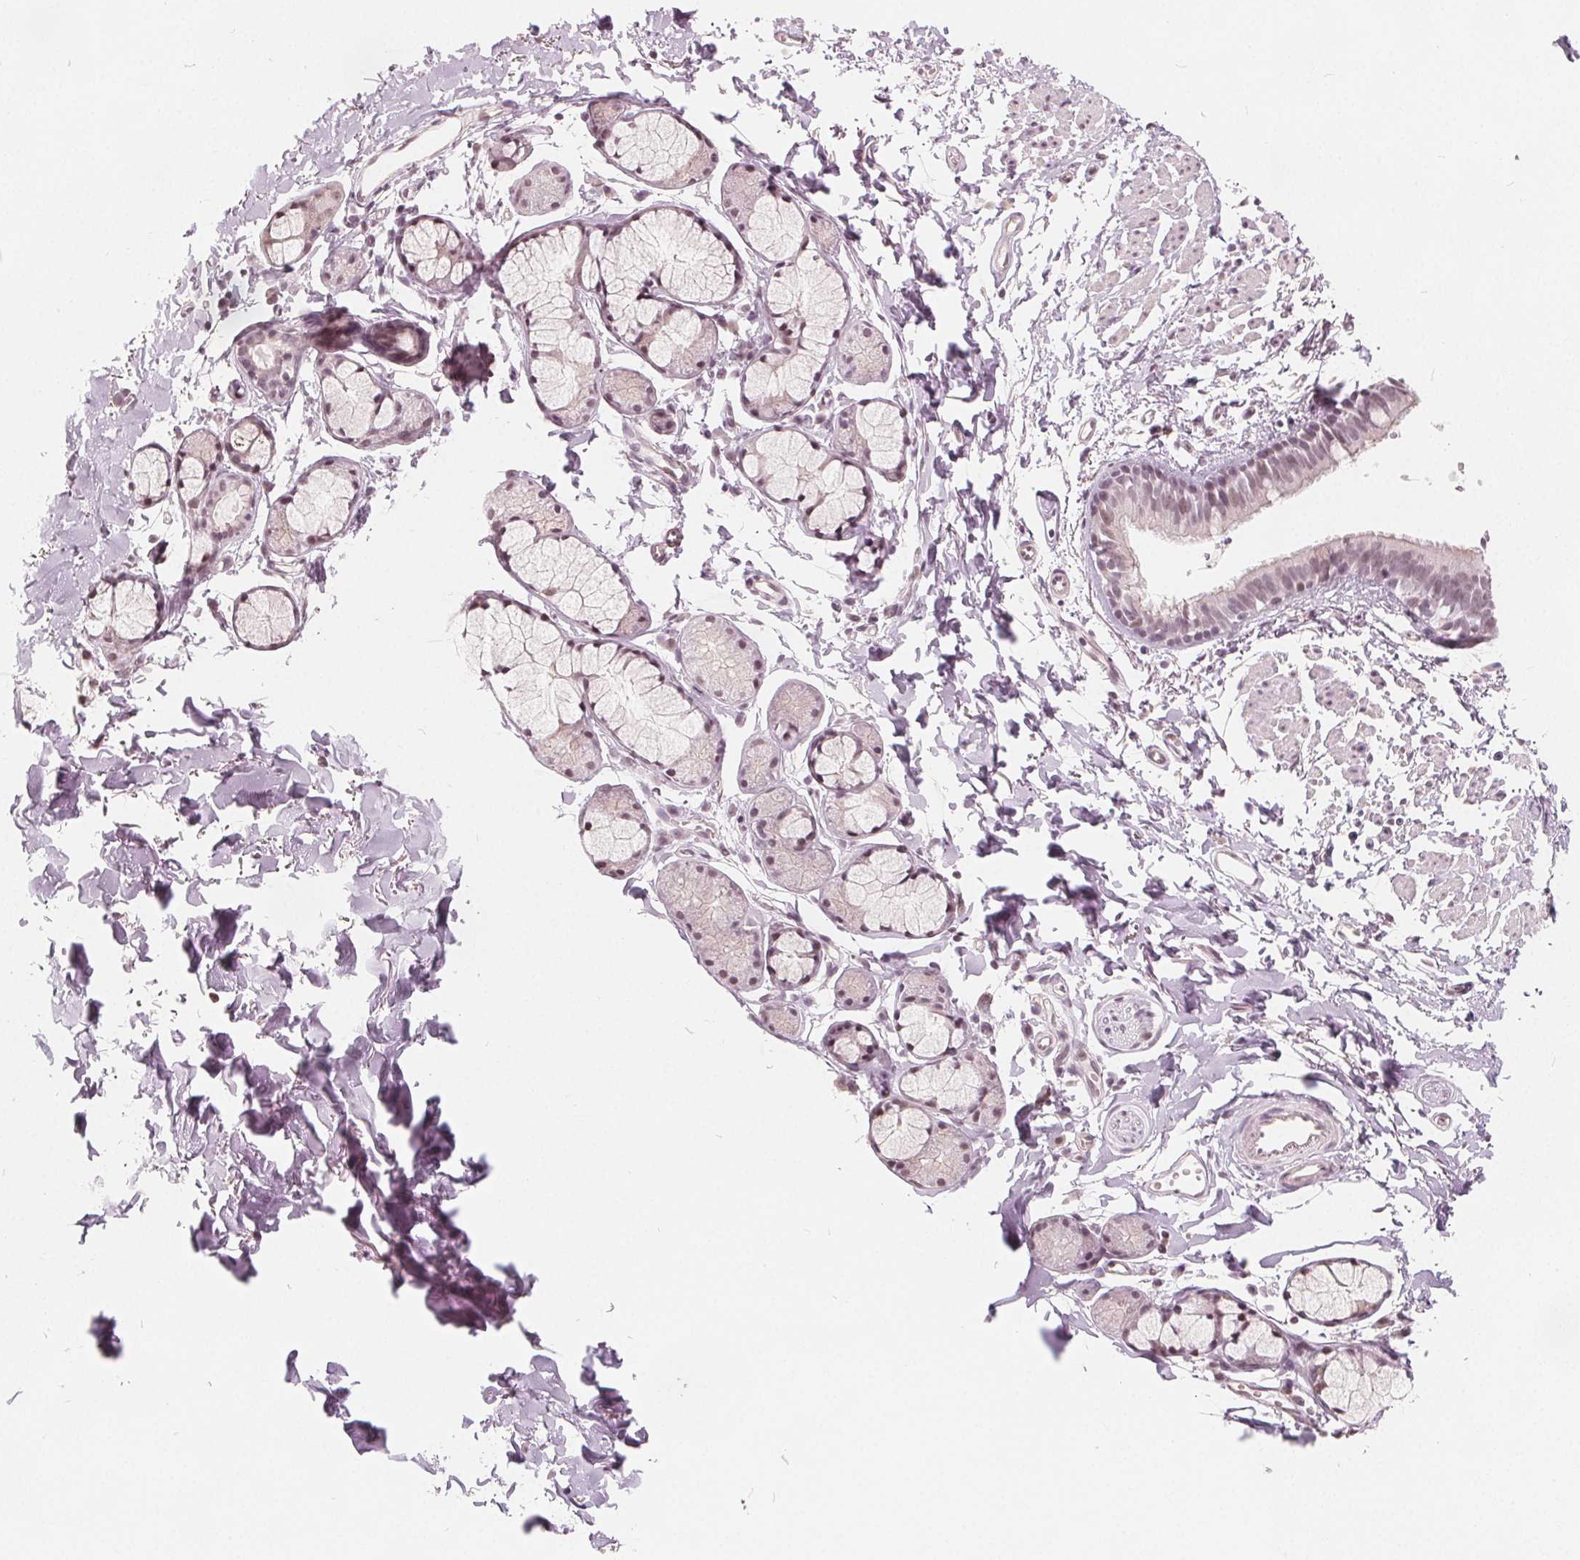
{"staining": {"intensity": "weak", "quantity": "25%-75%", "location": "cytoplasmic/membranous,nuclear"}, "tissue": "bronchus", "cell_type": "Respiratory epithelial cells", "image_type": "normal", "snomed": [{"axis": "morphology", "description": "Normal tissue, NOS"}, {"axis": "topography", "description": "Cartilage tissue"}, {"axis": "topography", "description": "Bronchus"}], "caption": "Protein staining of normal bronchus reveals weak cytoplasmic/membranous,nuclear expression in approximately 25%-75% of respiratory epithelial cells. The staining was performed using DAB (3,3'-diaminobenzidine), with brown indicating positive protein expression. Nuclei are stained blue with hematoxylin.", "gene": "NUP210L", "patient": {"sex": "female", "age": 59}}